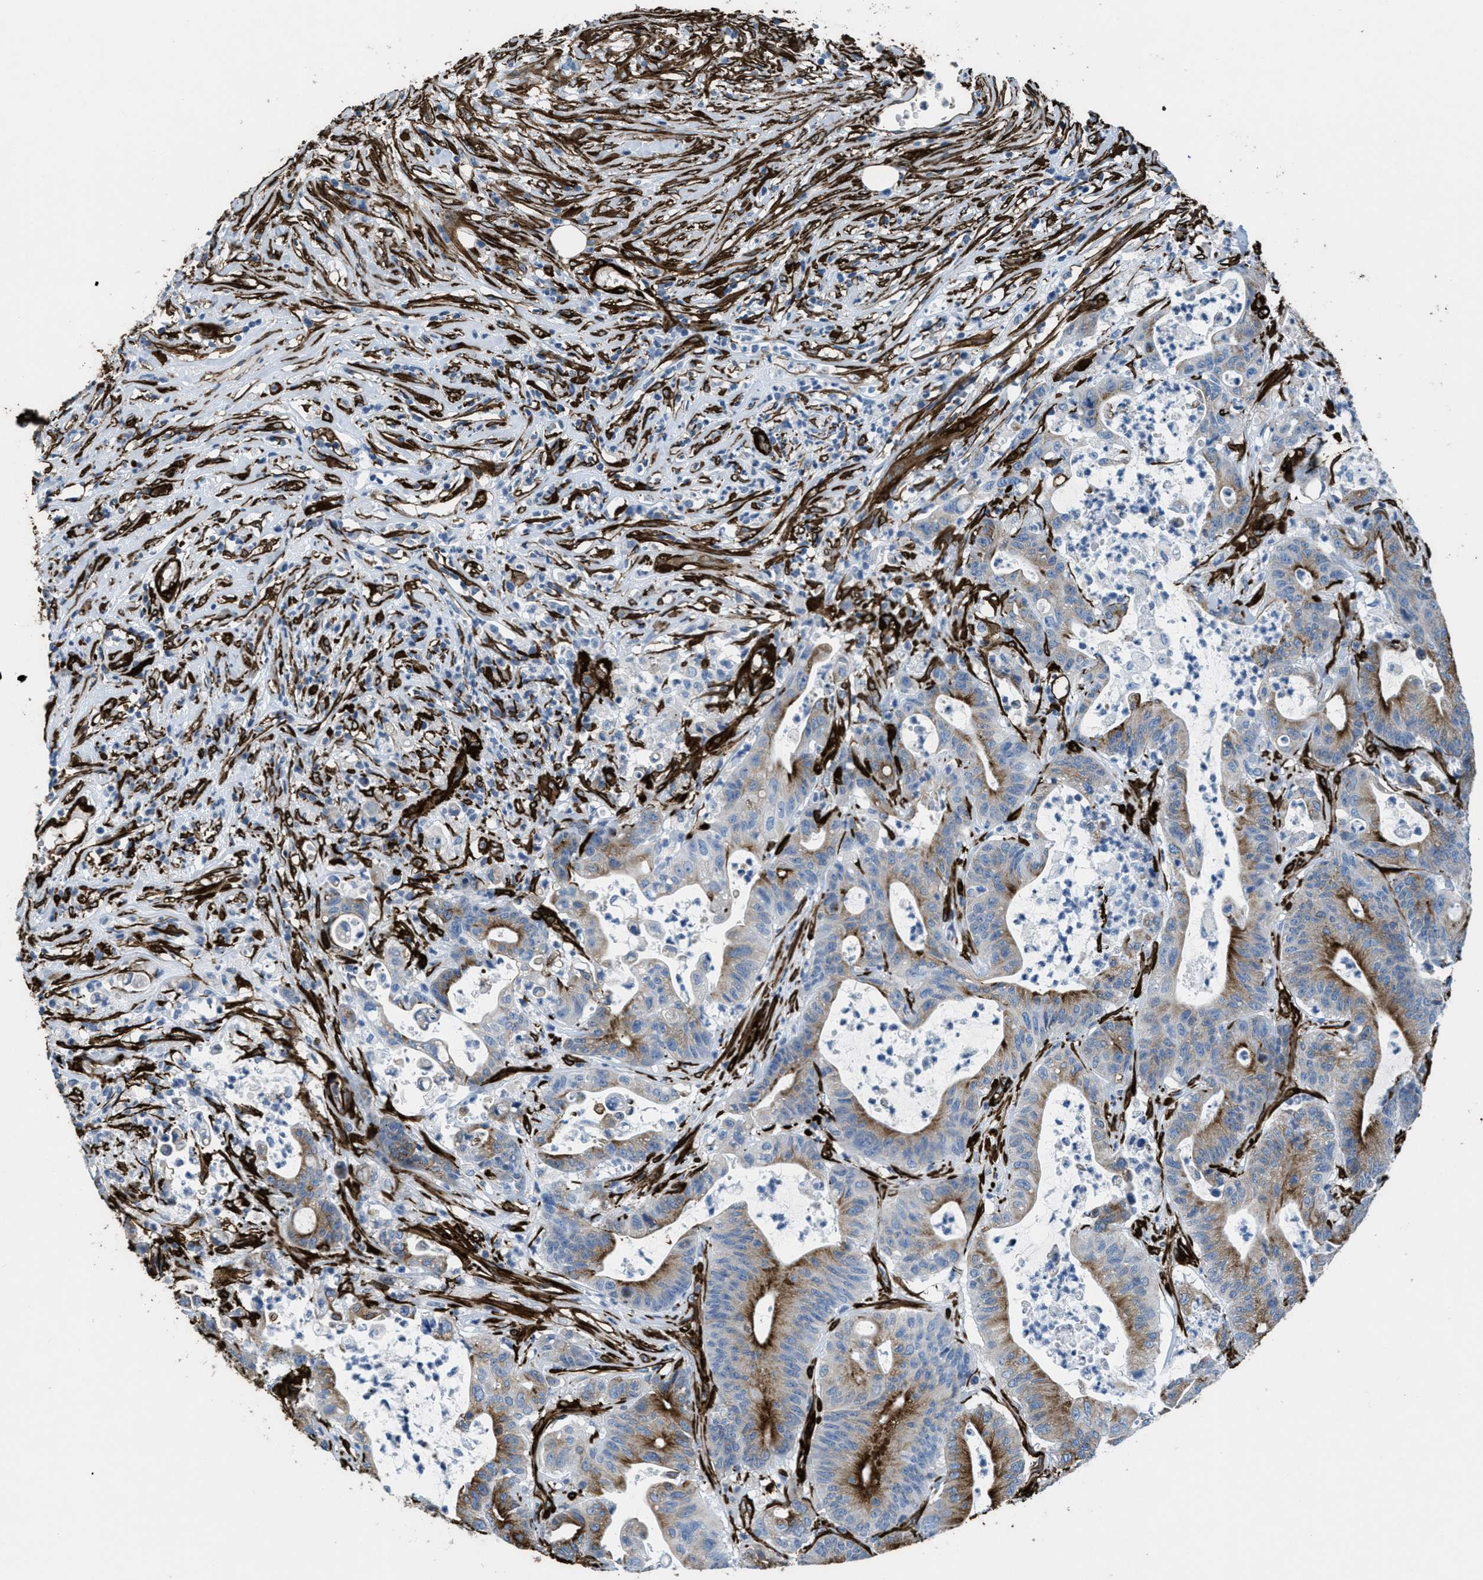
{"staining": {"intensity": "strong", "quantity": "25%-75%", "location": "cytoplasmic/membranous"}, "tissue": "colorectal cancer", "cell_type": "Tumor cells", "image_type": "cancer", "snomed": [{"axis": "morphology", "description": "Adenocarcinoma, NOS"}, {"axis": "topography", "description": "Colon"}], "caption": "Adenocarcinoma (colorectal) was stained to show a protein in brown. There is high levels of strong cytoplasmic/membranous expression in approximately 25%-75% of tumor cells.", "gene": "CALD1", "patient": {"sex": "female", "age": 84}}